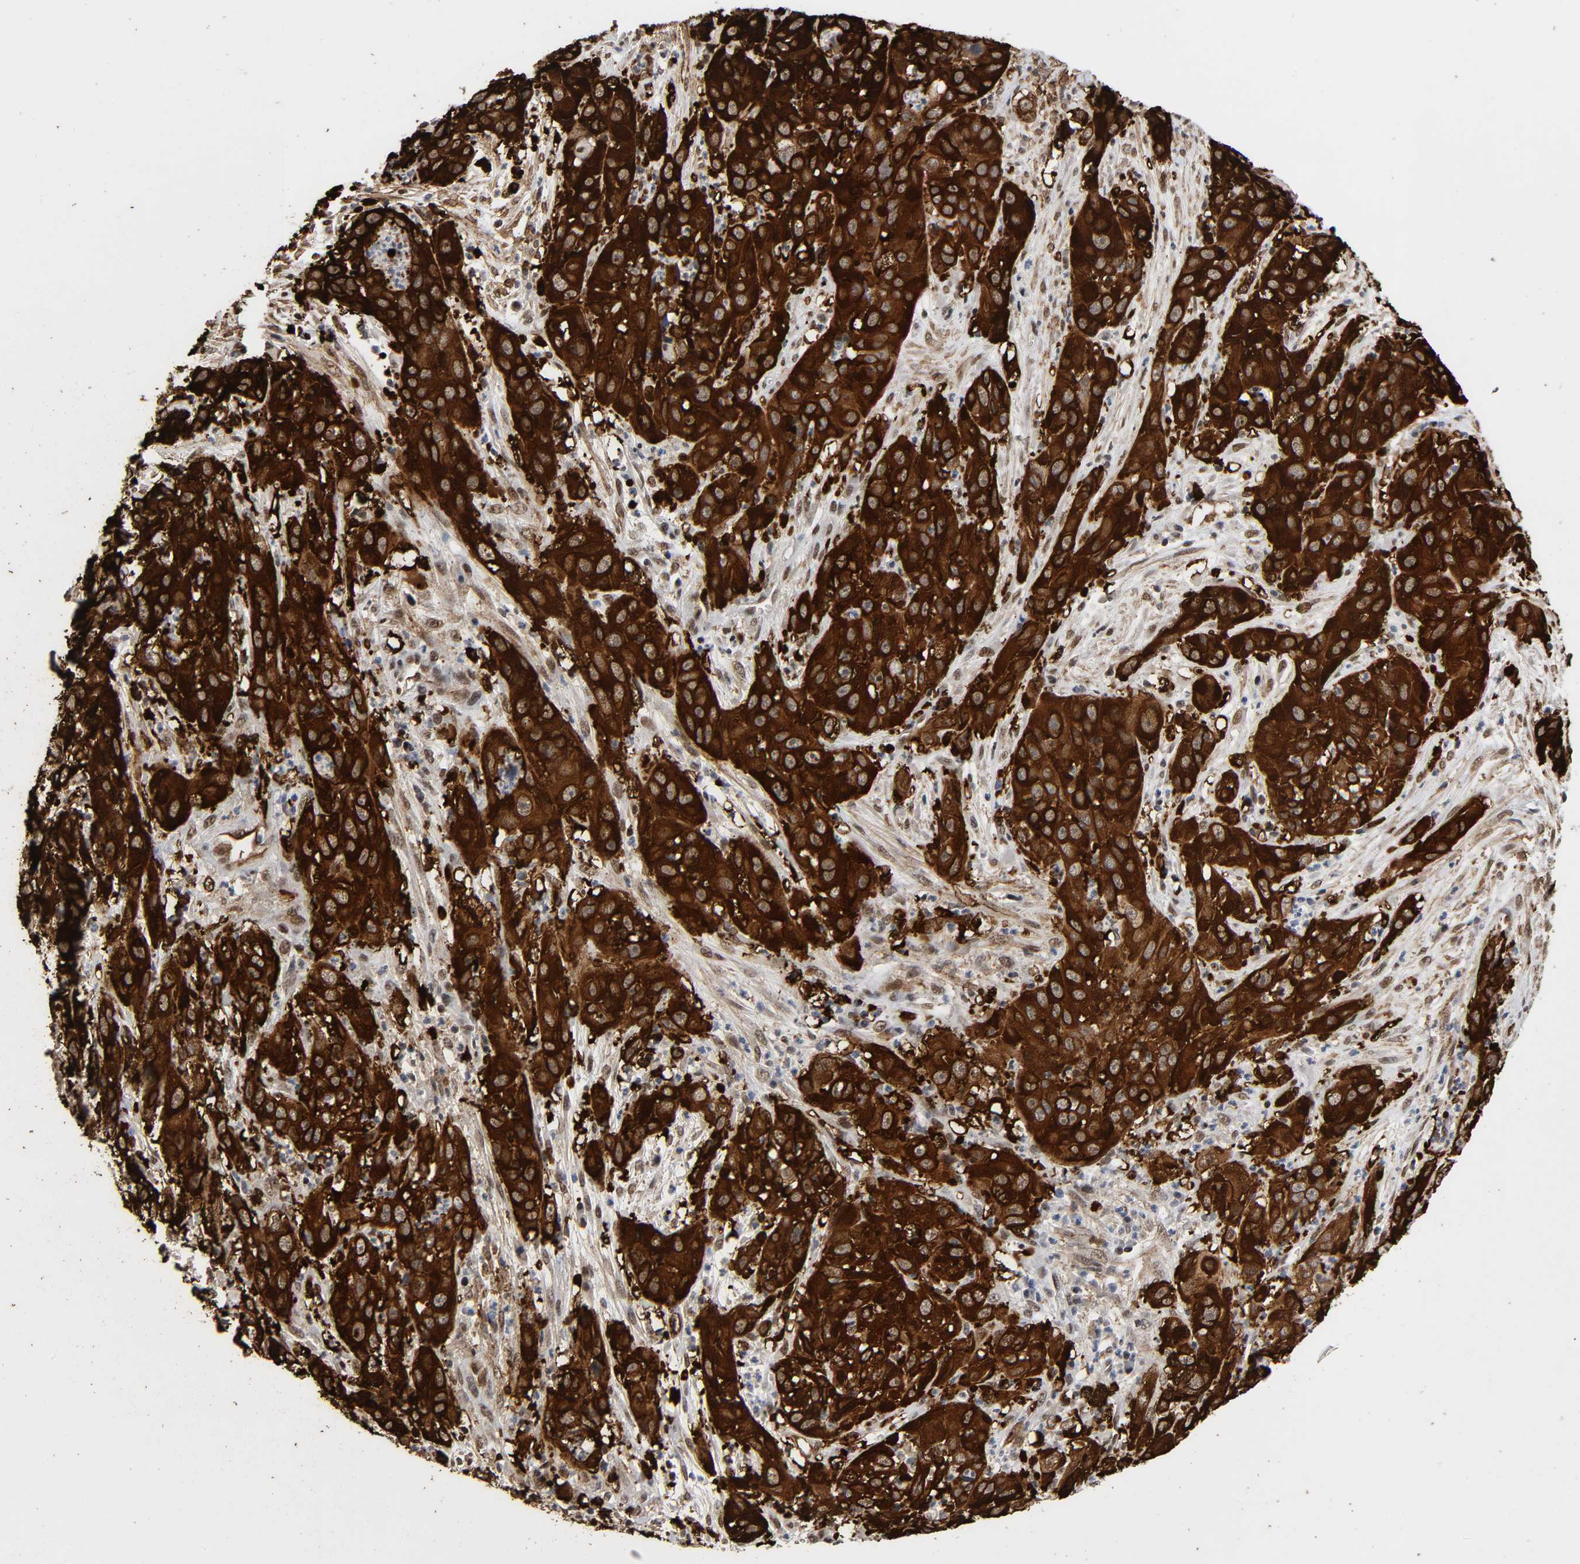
{"staining": {"intensity": "strong", "quantity": ">75%", "location": "cytoplasmic/membranous"}, "tissue": "cervical cancer", "cell_type": "Tumor cells", "image_type": "cancer", "snomed": [{"axis": "morphology", "description": "Squamous cell carcinoma, NOS"}, {"axis": "topography", "description": "Cervix"}], "caption": "Cervical cancer (squamous cell carcinoma) was stained to show a protein in brown. There is high levels of strong cytoplasmic/membranous positivity in about >75% of tumor cells.", "gene": "AHNAK2", "patient": {"sex": "female", "age": 32}}